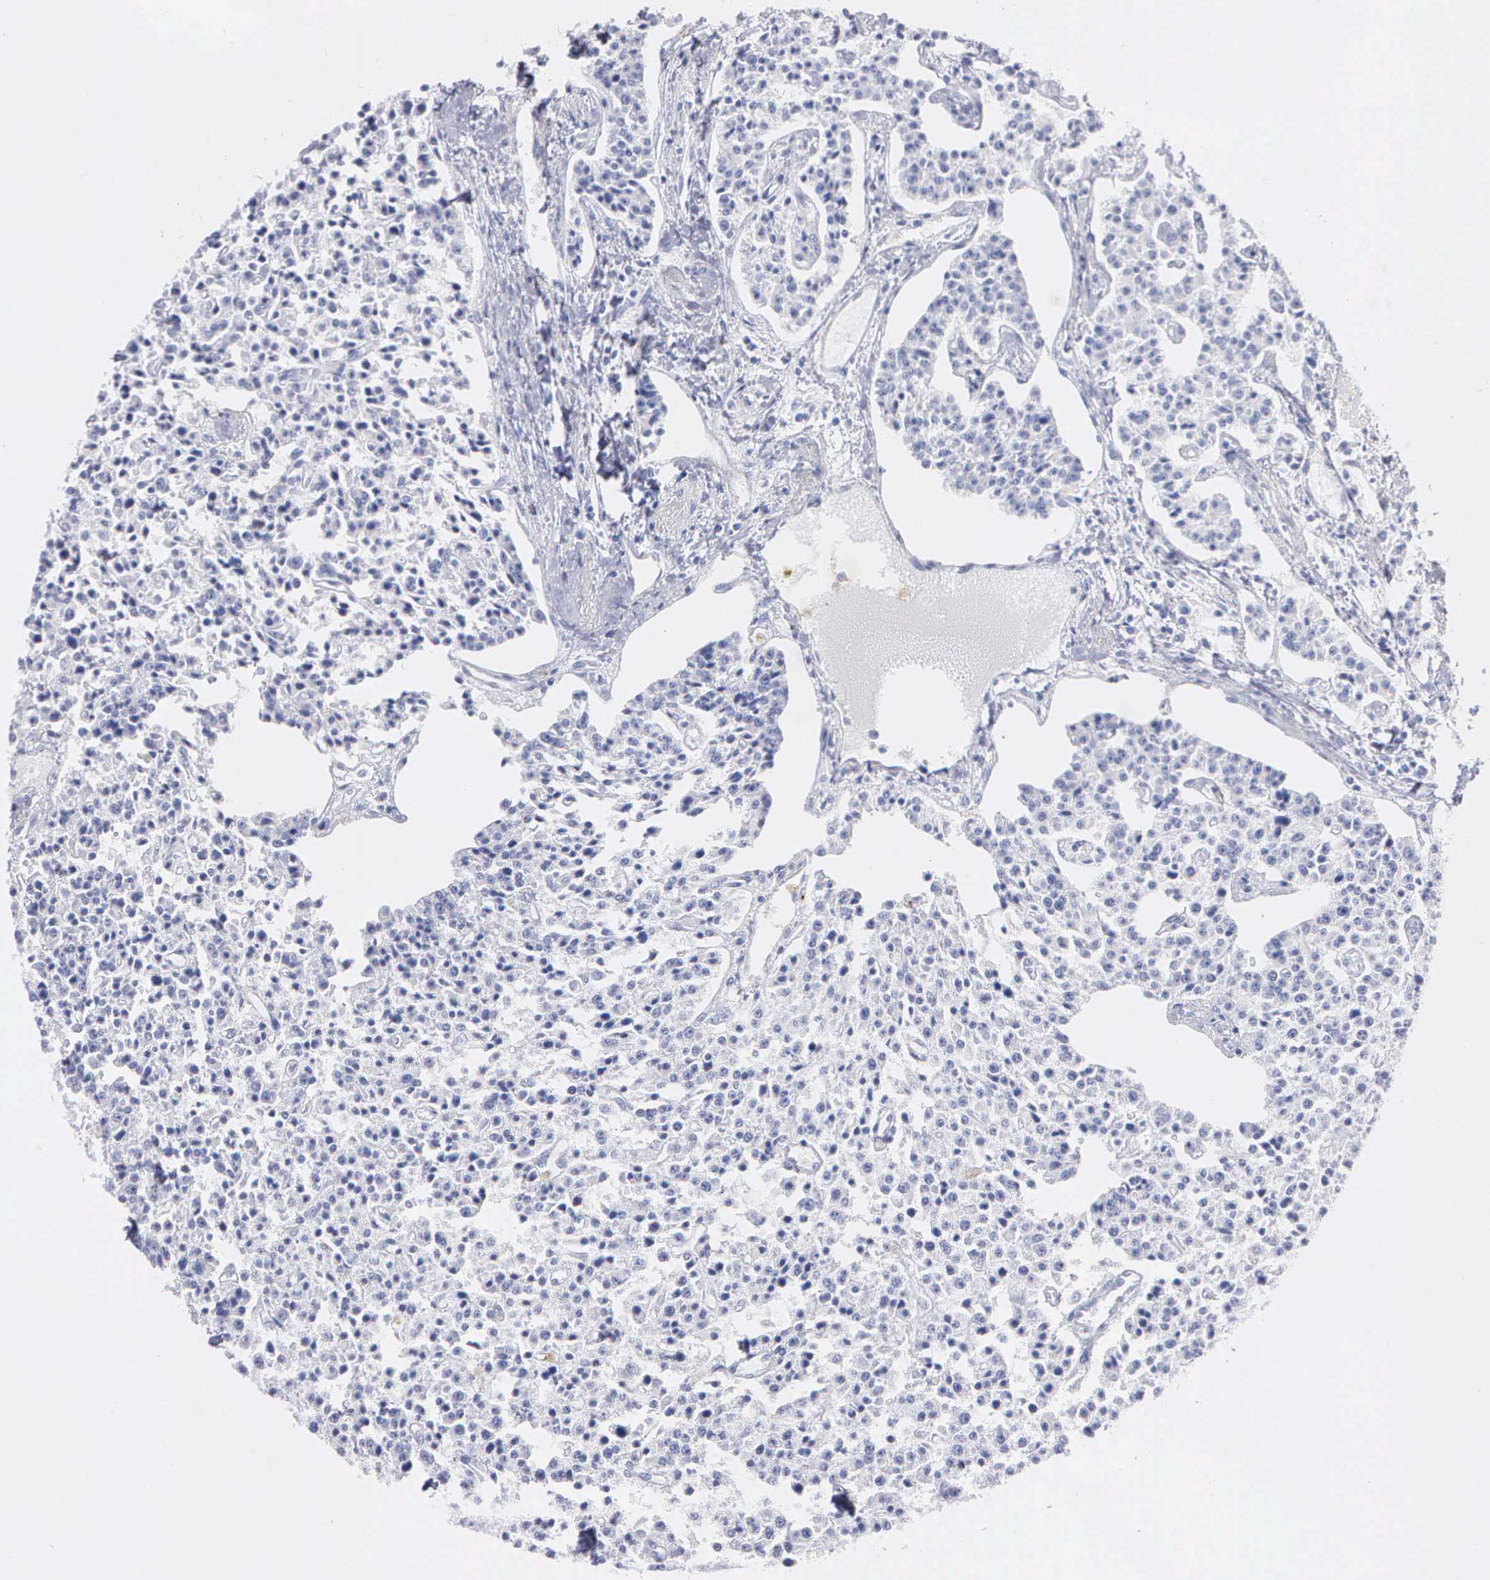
{"staining": {"intensity": "negative", "quantity": "none", "location": "none"}, "tissue": "carcinoid", "cell_type": "Tumor cells", "image_type": "cancer", "snomed": [{"axis": "morphology", "description": "Carcinoid, malignant, NOS"}, {"axis": "topography", "description": "Stomach"}], "caption": "This is an immunohistochemistry (IHC) micrograph of carcinoid. There is no positivity in tumor cells.", "gene": "CTSG", "patient": {"sex": "female", "age": 76}}